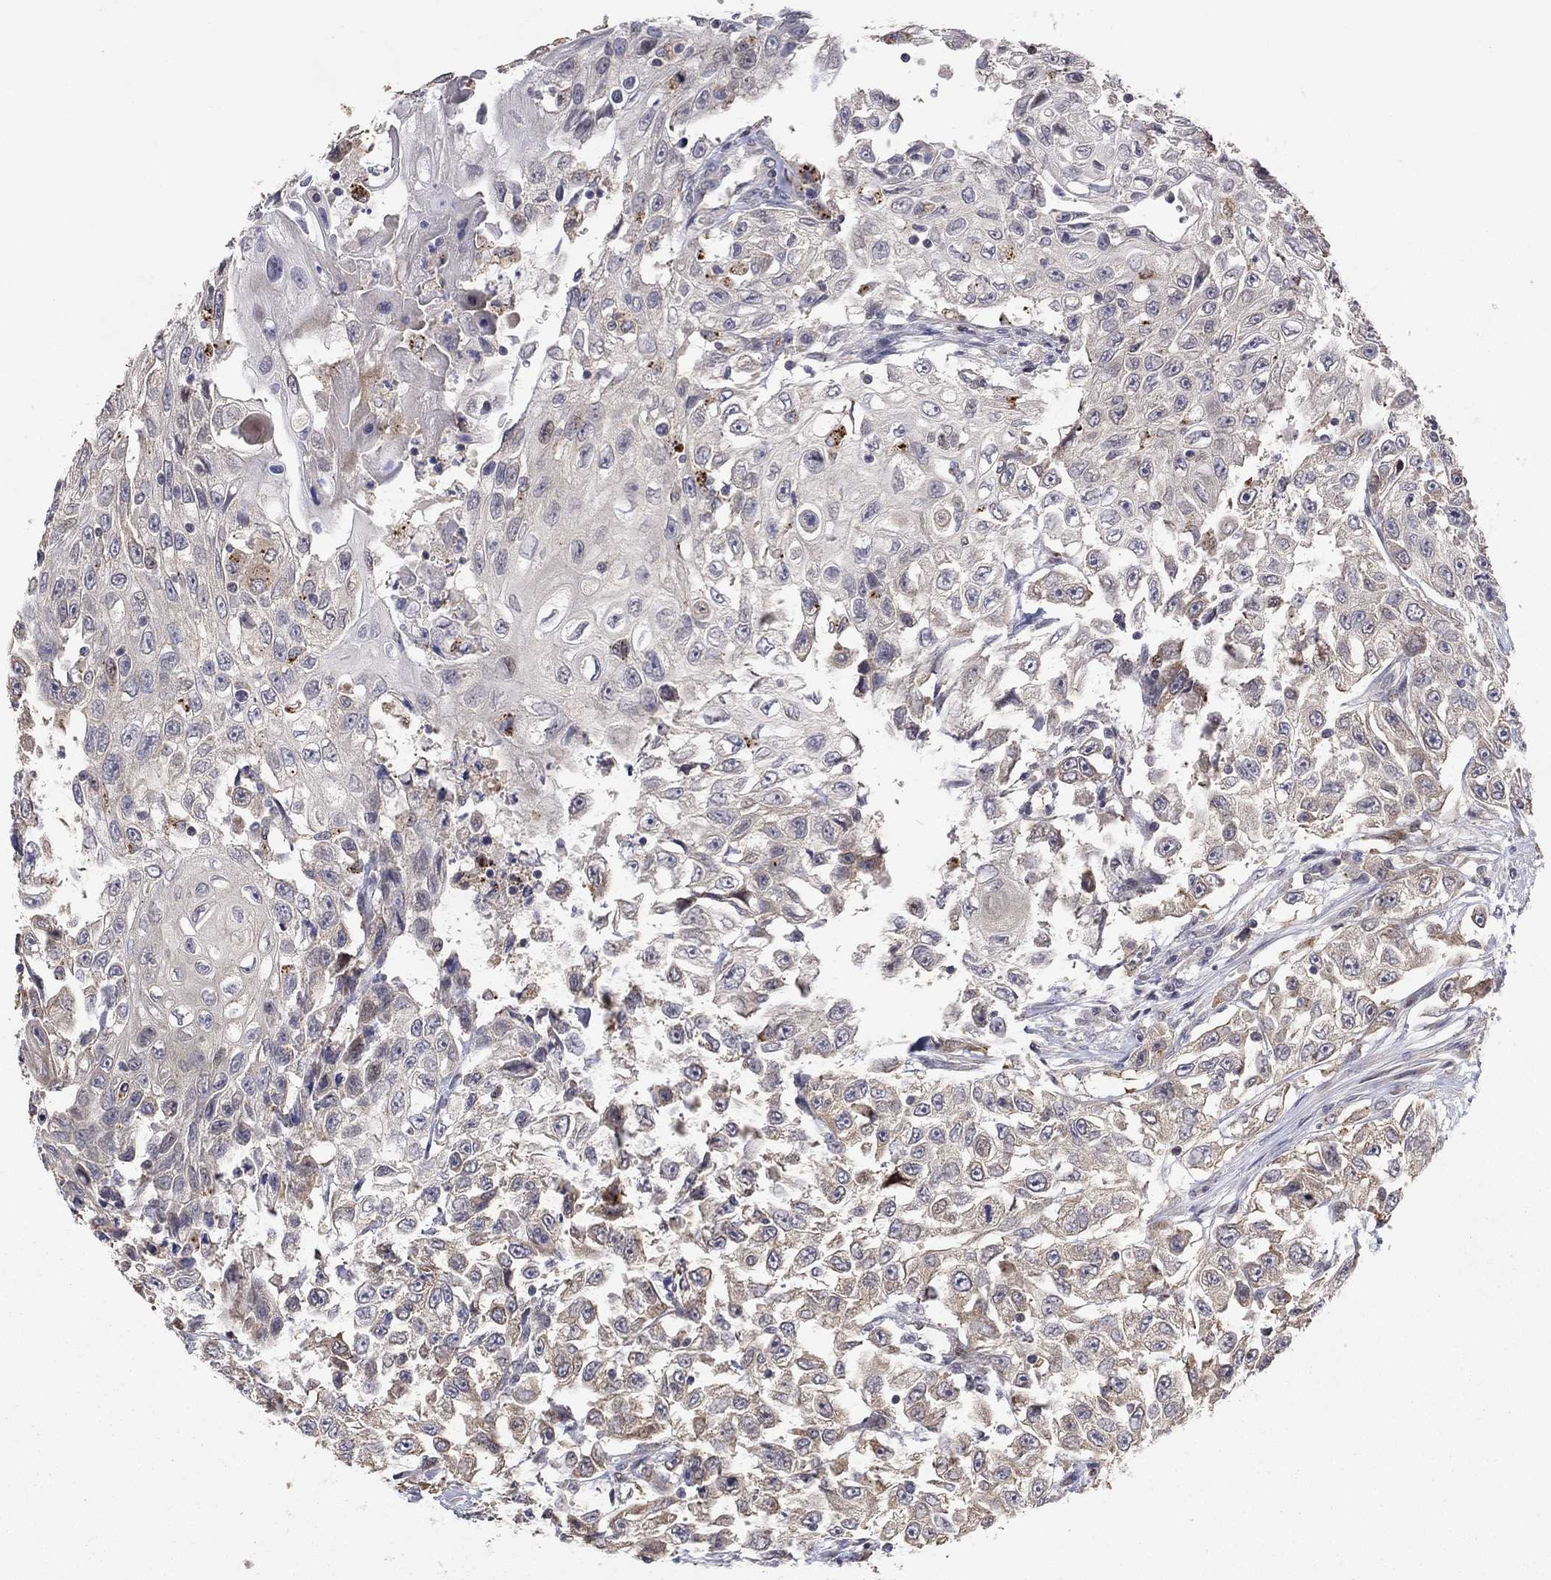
{"staining": {"intensity": "weak", "quantity": "25%-75%", "location": "cytoplasmic/membranous"}, "tissue": "urothelial cancer", "cell_type": "Tumor cells", "image_type": "cancer", "snomed": [{"axis": "morphology", "description": "Urothelial carcinoma, High grade"}, {"axis": "topography", "description": "Urinary bladder"}], "caption": "This image displays immunohistochemistry (IHC) staining of human urothelial carcinoma (high-grade), with low weak cytoplasmic/membranous expression in about 25%-75% of tumor cells.", "gene": "LPCAT4", "patient": {"sex": "female", "age": 56}}